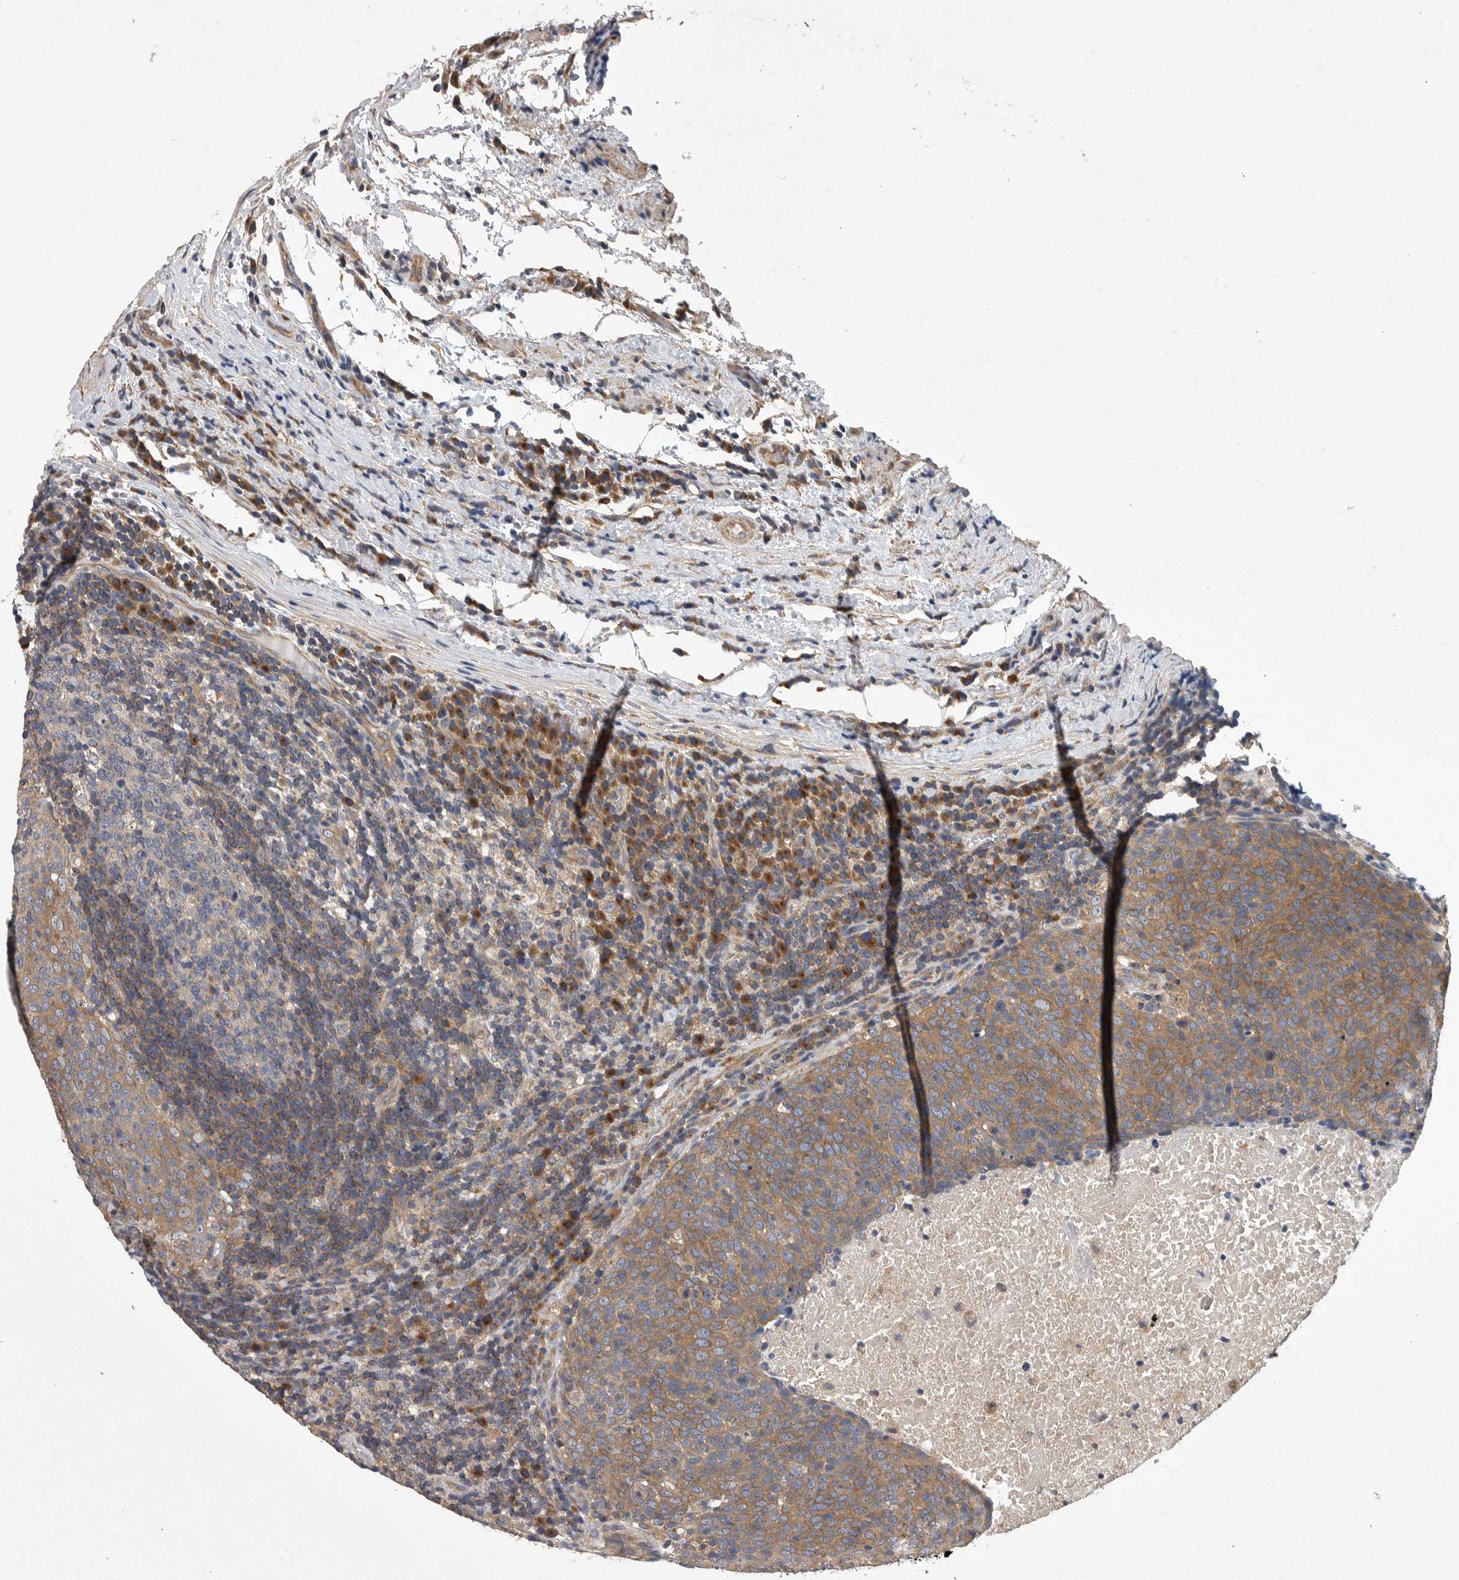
{"staining": {"intensity": "moderate", "quantity": ">75%", "location": "cytoplasmic/membranous"}, "tissue": "head and neck cancer", "cell_type": "Tumor cells", "image_type": "cancer", "snomed": [{"axis": "morphology", "description": "Squamous cell carcinoma, NOS"}, {"axis": "morphology", "description": "Squamous cell carcinoma, metastatic, NOS"}, {"axis": "topography", "description": "Lymph node"}, {"axis": "topography", "description": "Head-Neck"}], "caption": "Immunohistochemistry (IHC) photomicrograph of human head and neck squamous cell carcinoma stained for a protein (brown), which demonstrates medium levels of moderate cytoplasmic/membranous positivity in about >75% of tumor cells.", "gene": "OXR1", "patient": {"sex": "male", "age": 62}}